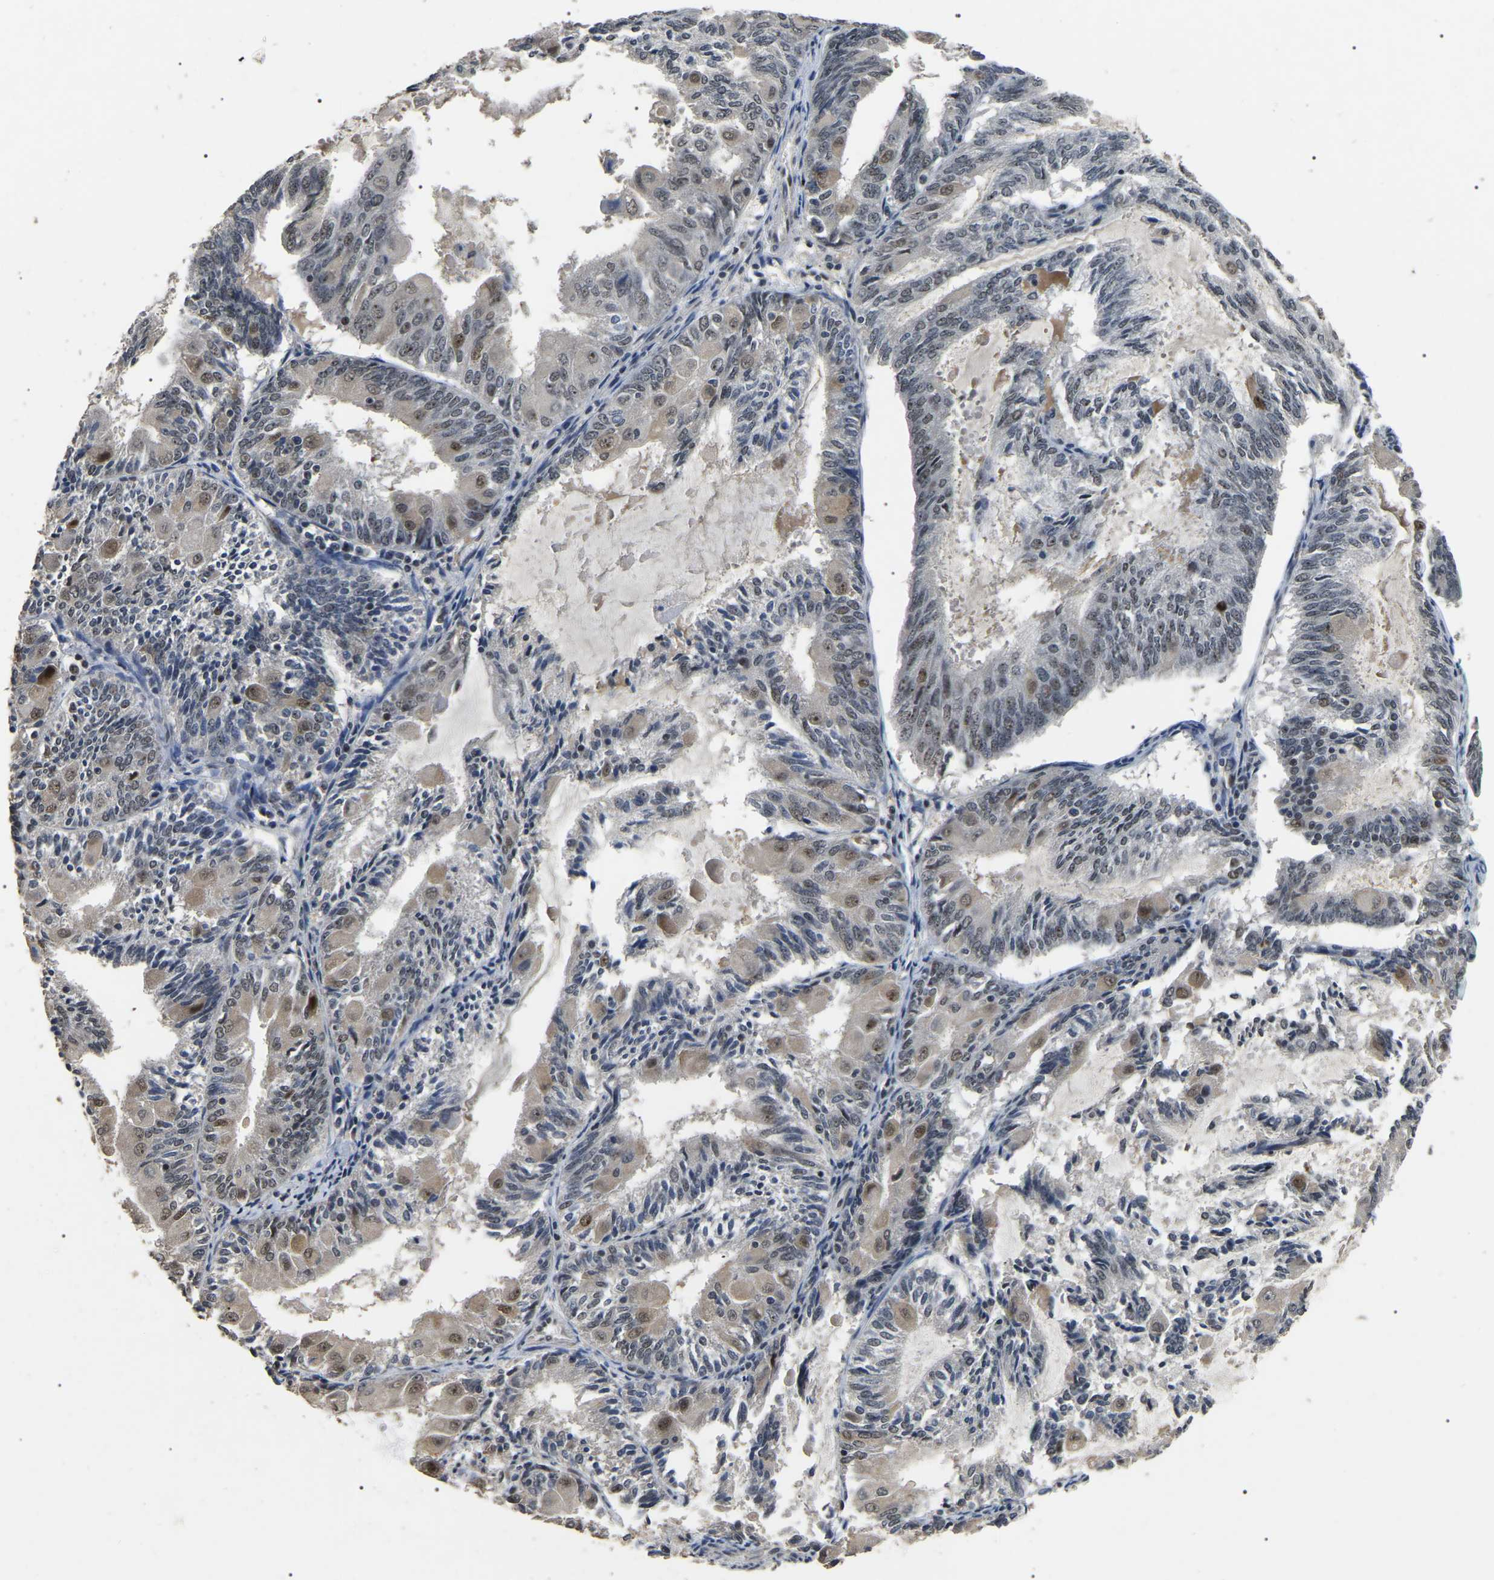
{"staining": {"intensity": "moderate", "quantity": "<25%", "location": "cytoplasmic/membranous,nuclear"}, "tissue": "endometrial cancer", "cell_type": "Tumor cells", "image_type": "cancer", "snomed": [{"axis": "morphology", "description": "Adenocarcinoma, NOS"}, {"axis": "topography", "description": "Endometrium"}], "caption": "Immunohistochemistry (IHC) staining of endometrial cancer, which reveals low levels of moderate cytoplasmic/membranous and nuclear staining in approximately <25% of tumor cells indicating moderate cytoplasmic/membranous and nuclear protein staining. The staining was performed using DAB (brown) for protein detection and nuclei were counterstained in hematoxylin (blue).", "gene": "PPM1E", "patient": {"sex": "female", "age": 81}}